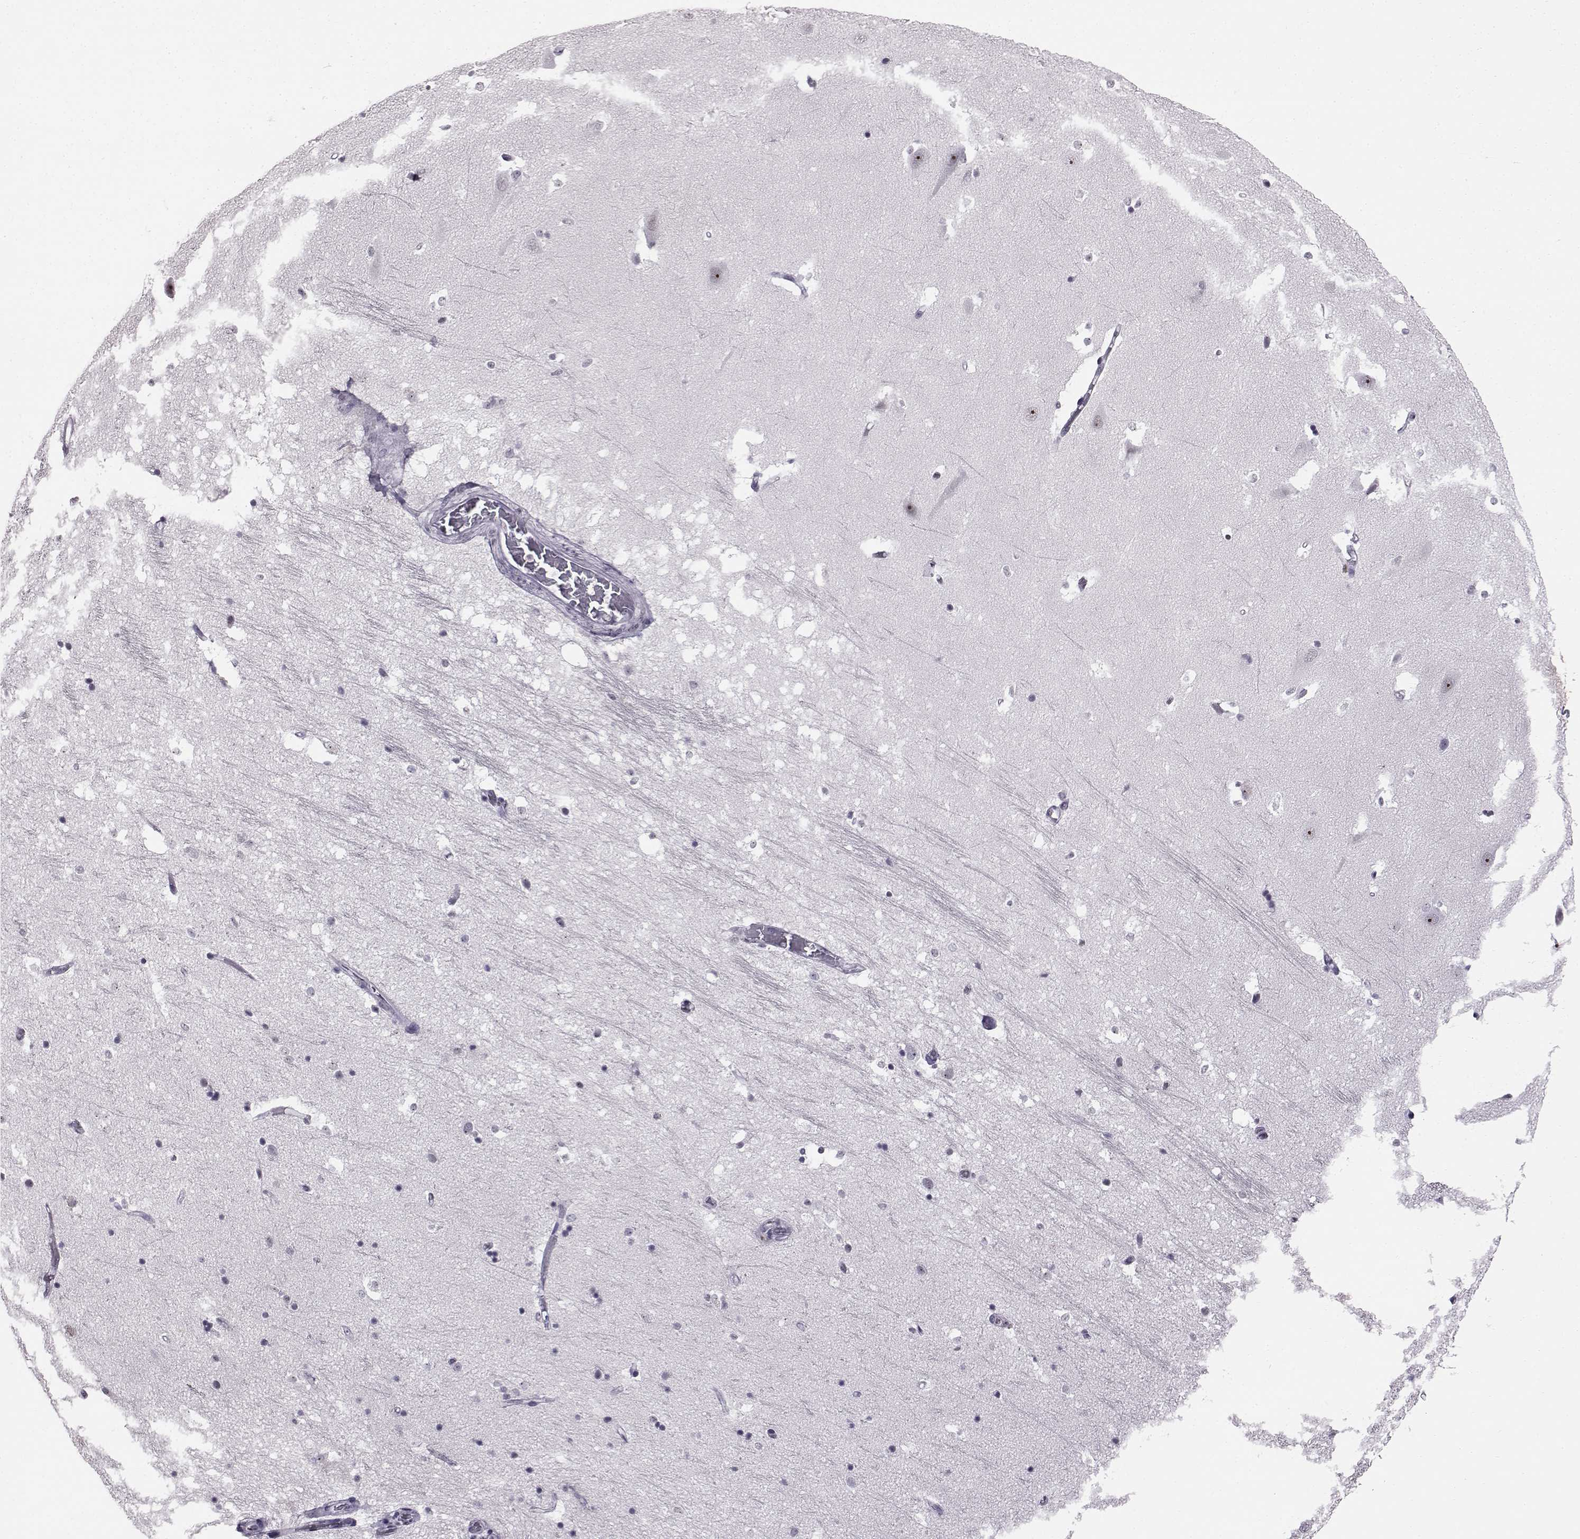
{"staining": {"intensity": "negative", "quantity": "none", "location": "none"}, "tissue": "hippocampus", "cell_type": "Glial cells", "image_type": "normal", "snomed": [{"axis": "morphology", "description": "Normal tissue, NOS"}, {"axis": "topography", "description": "Hippocampus"}], "caption": "Immunohistochemistry of normal human hippocampus shows no positivity in glial cells.", "gene": "ADGRG2", "patient": {"sex": "male", "age": 44}}